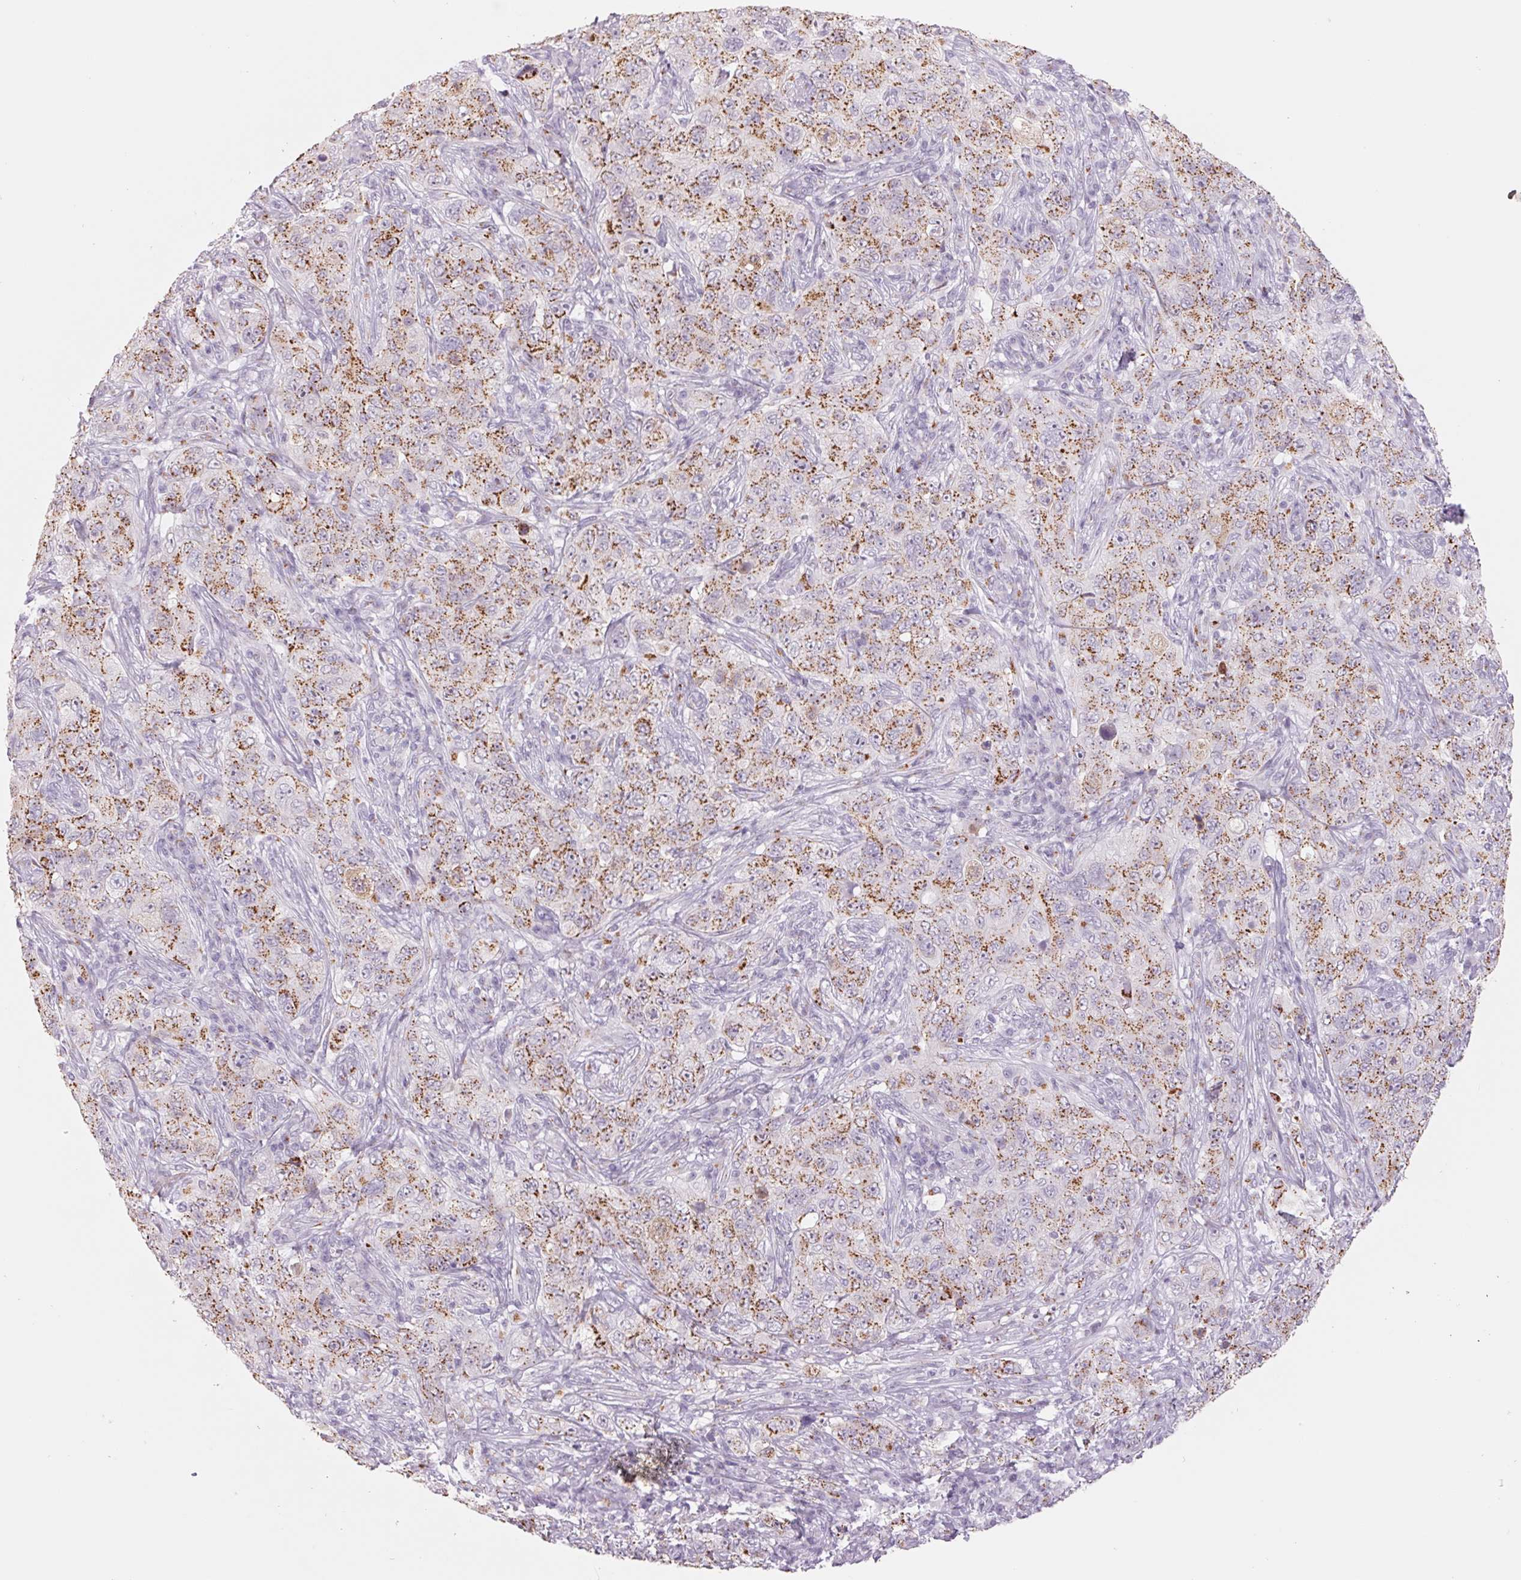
{"staining": {"intensity": "moderate", "quantity": ">75%", "location": "cytoplasmic/membranous"}, "tissue": "pancreatic cancer", "cell_type": "Tumor cells", "image_type": "cancer", "snomed": [{"axis": "morphology", "description": "Adenocarcinoma, NOS"}, {"axis": "topography", "description": "Pancreas"}], "caption": "Moderate cytoplasmic/membranous positivity for a protein is present in approximately >75% of tumor cells of adenocarcinoma (pancreatic) using immunohistochemistry (IHC).", "gene": "GALNT7", "patient": {"sex": "male", "age": 68}}